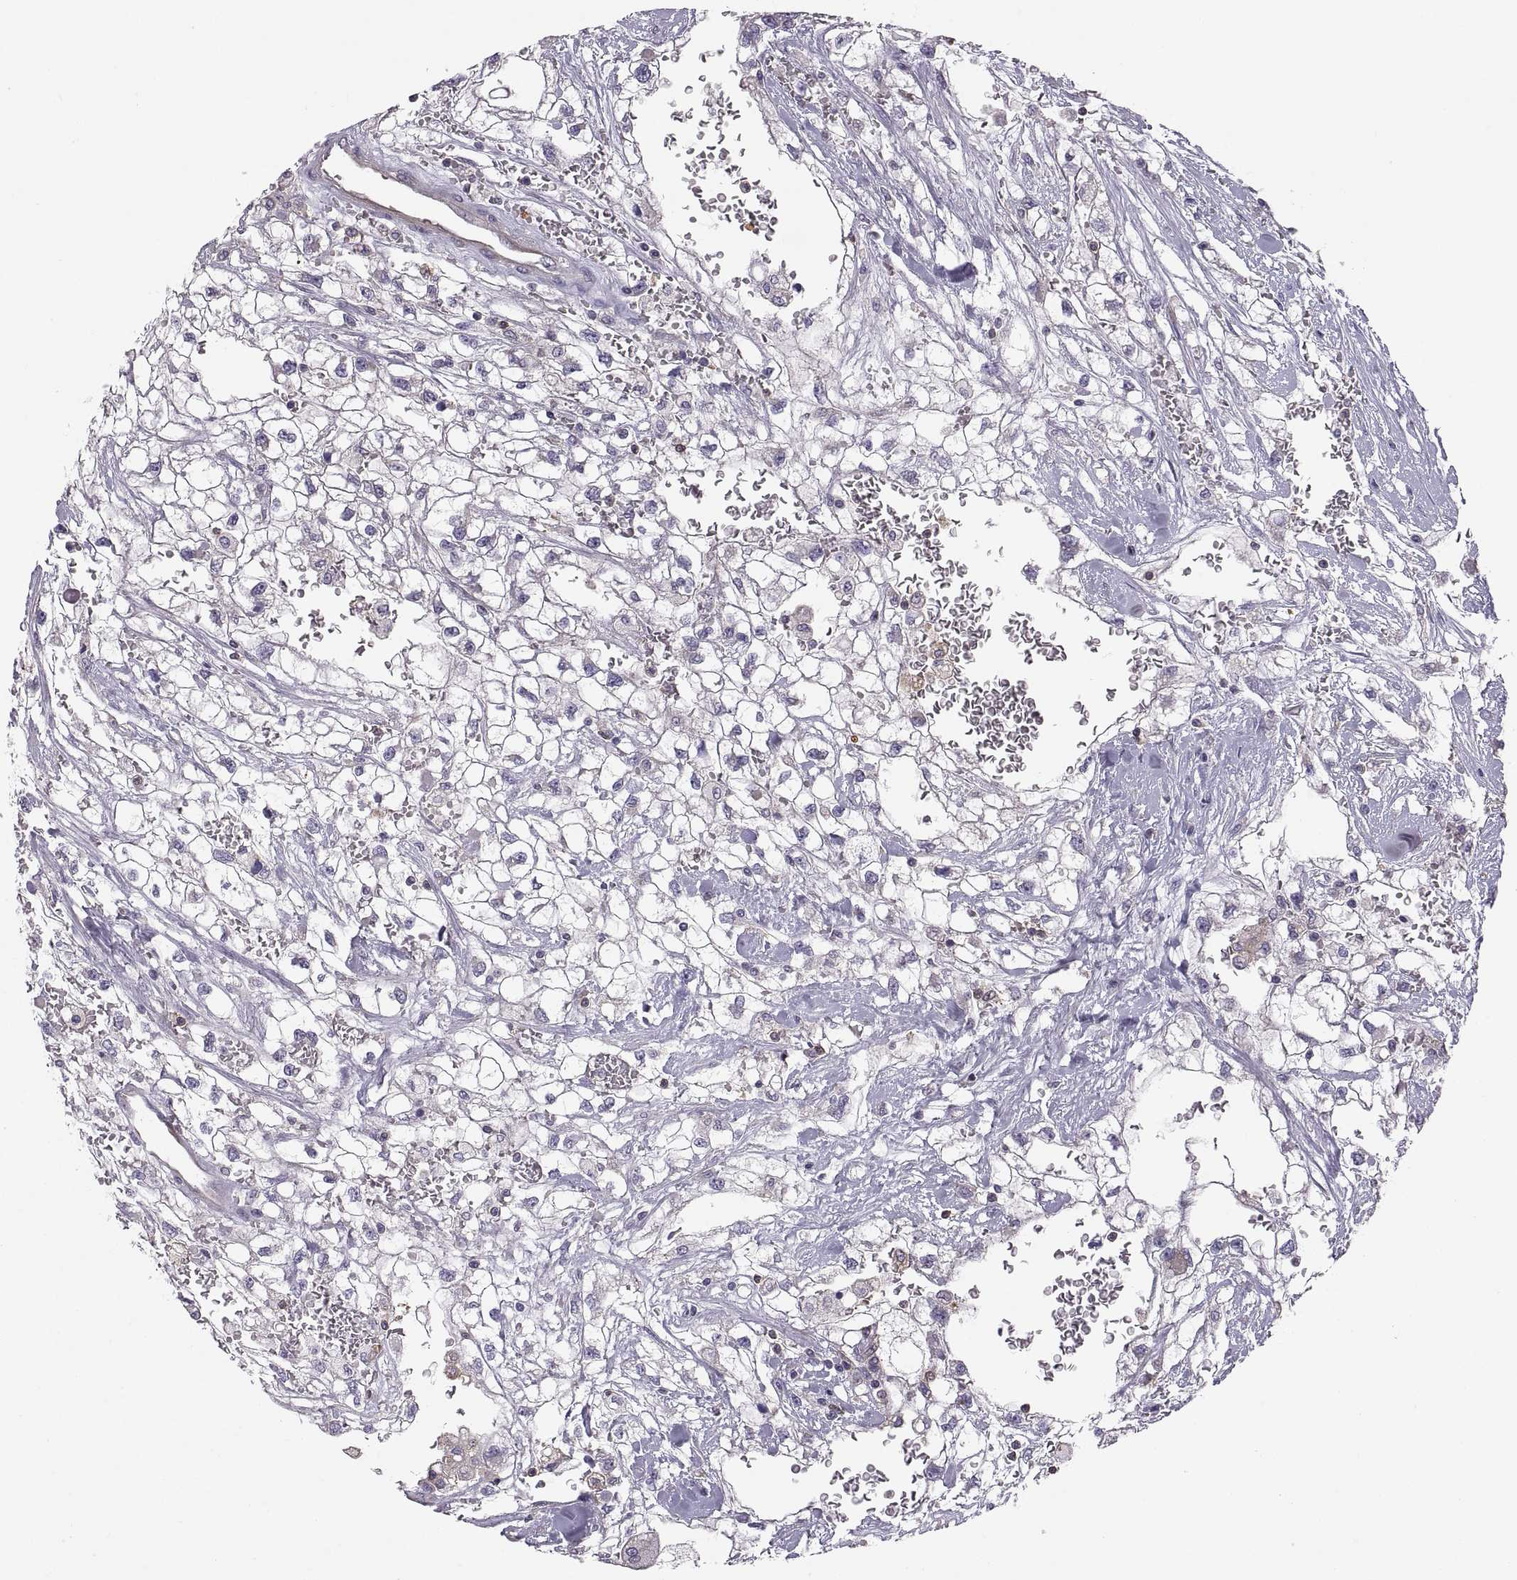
{"staining": {"intensity": "negative", "quantity": "none", "location": "none"}, "tissue": "renal cancer", "cell_type": "Tumor cells", "image_type": "cancer", "snomed": [{"axis": "morphology", "description": "Adenocarcinoma, NOS"}, {"axis": "topography", "description": "Kidney"}], "caption": "Immunohistochemistry histopathology image of neoplastic tissue: renal cancer (adenocarcinoma) stained with DAB (3,3'-diaminobenzidine) demonstrates no significant protein expression in tumor cells.", "gene": "SPATA32", "patient": {"sex": "male", "age": 59}}